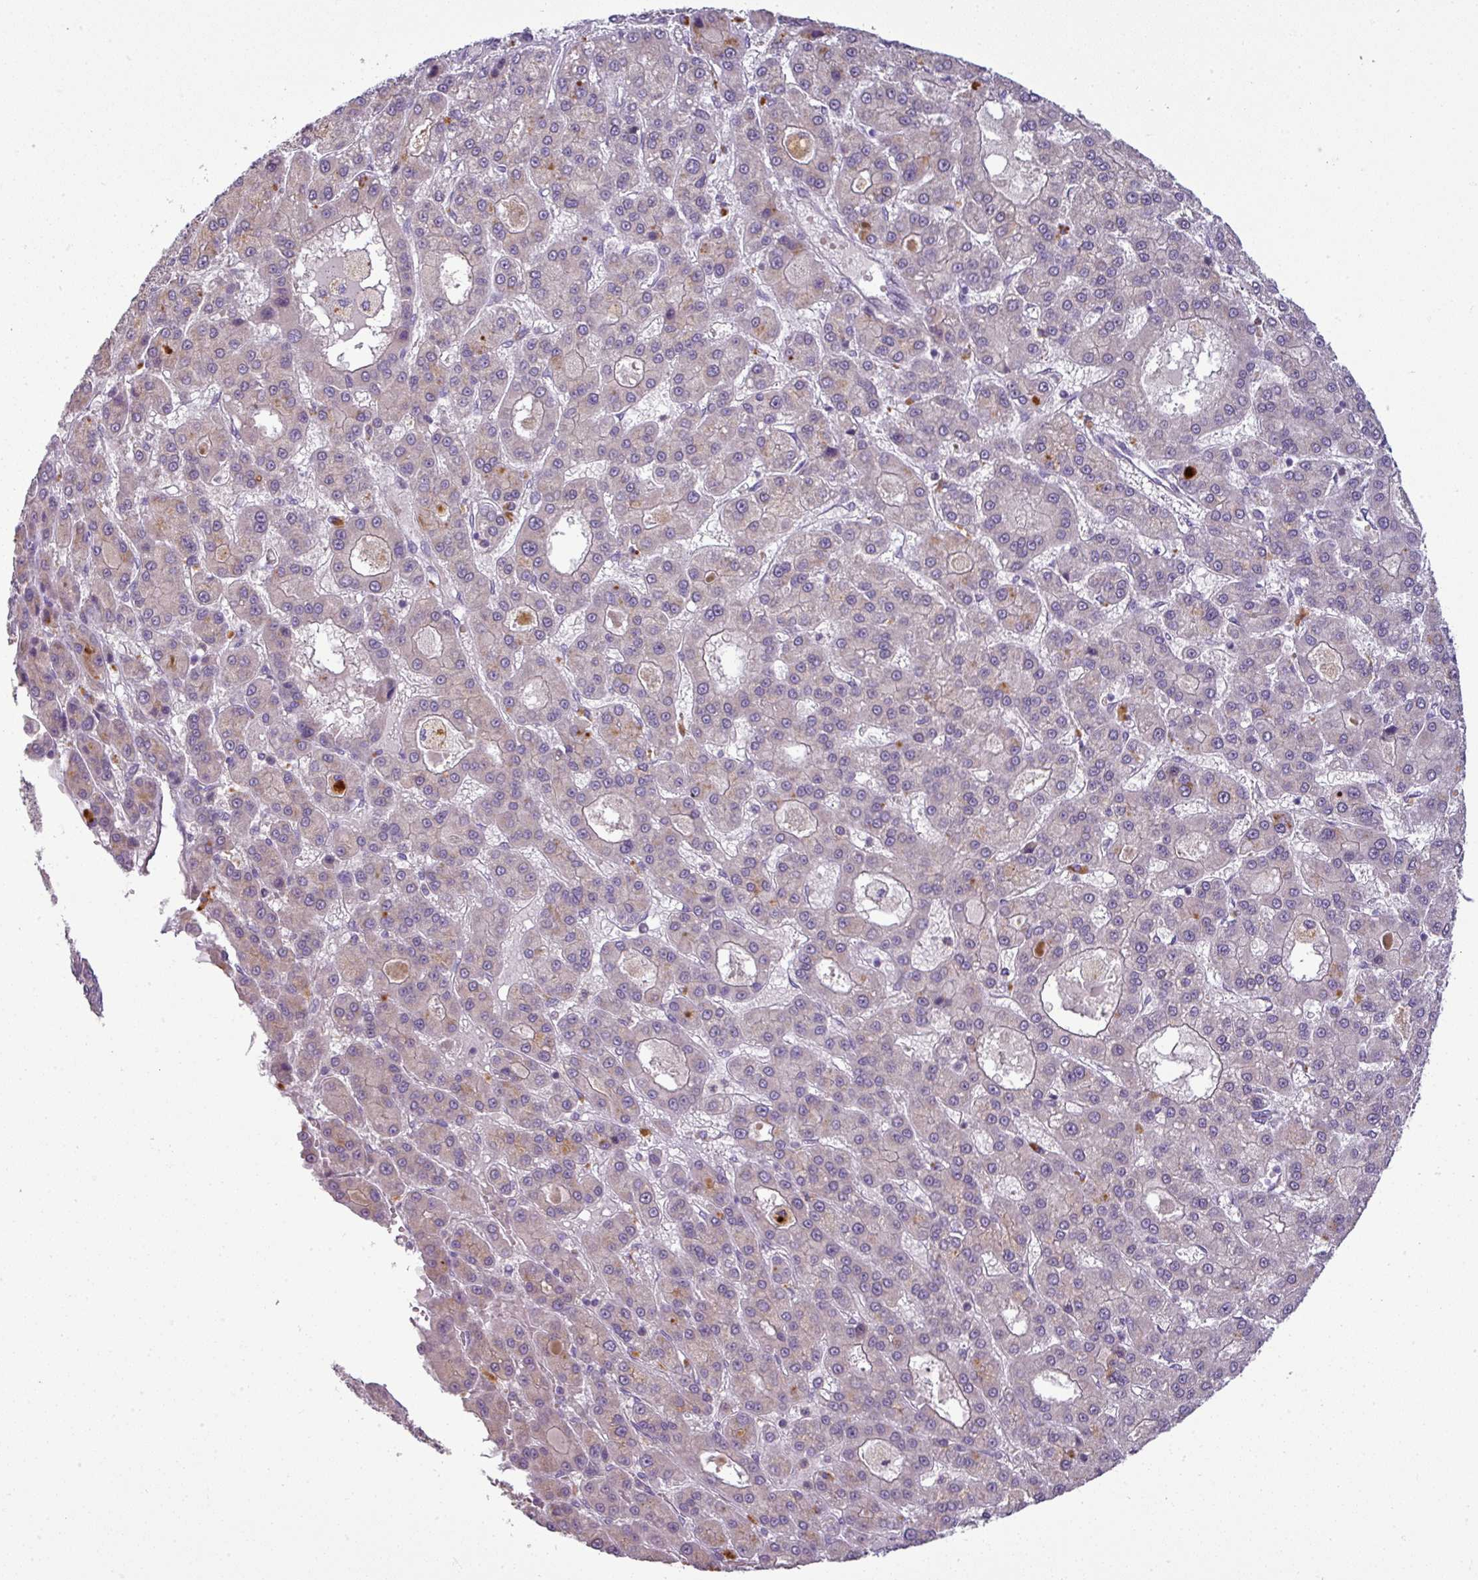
{"staining": {"intensity": "negative", "quantity": "none", "location": "none"}, "tissue": "liver cancer", "cell_type": "Tumor cells", "image_type": "cancer", "snomed": [{"axis": "morphology", "description": "Carcinoma, Hepatocellular, NOS"}, {"axis": "topography", "description": "Liver"}], "caption": "Immunohistochemical staining of human liver hepatocellular carcinoma displays no significant positivity in tumor cells.", "gene": "PNMA6A", "patient": {"sex": "male", "age": 70}}